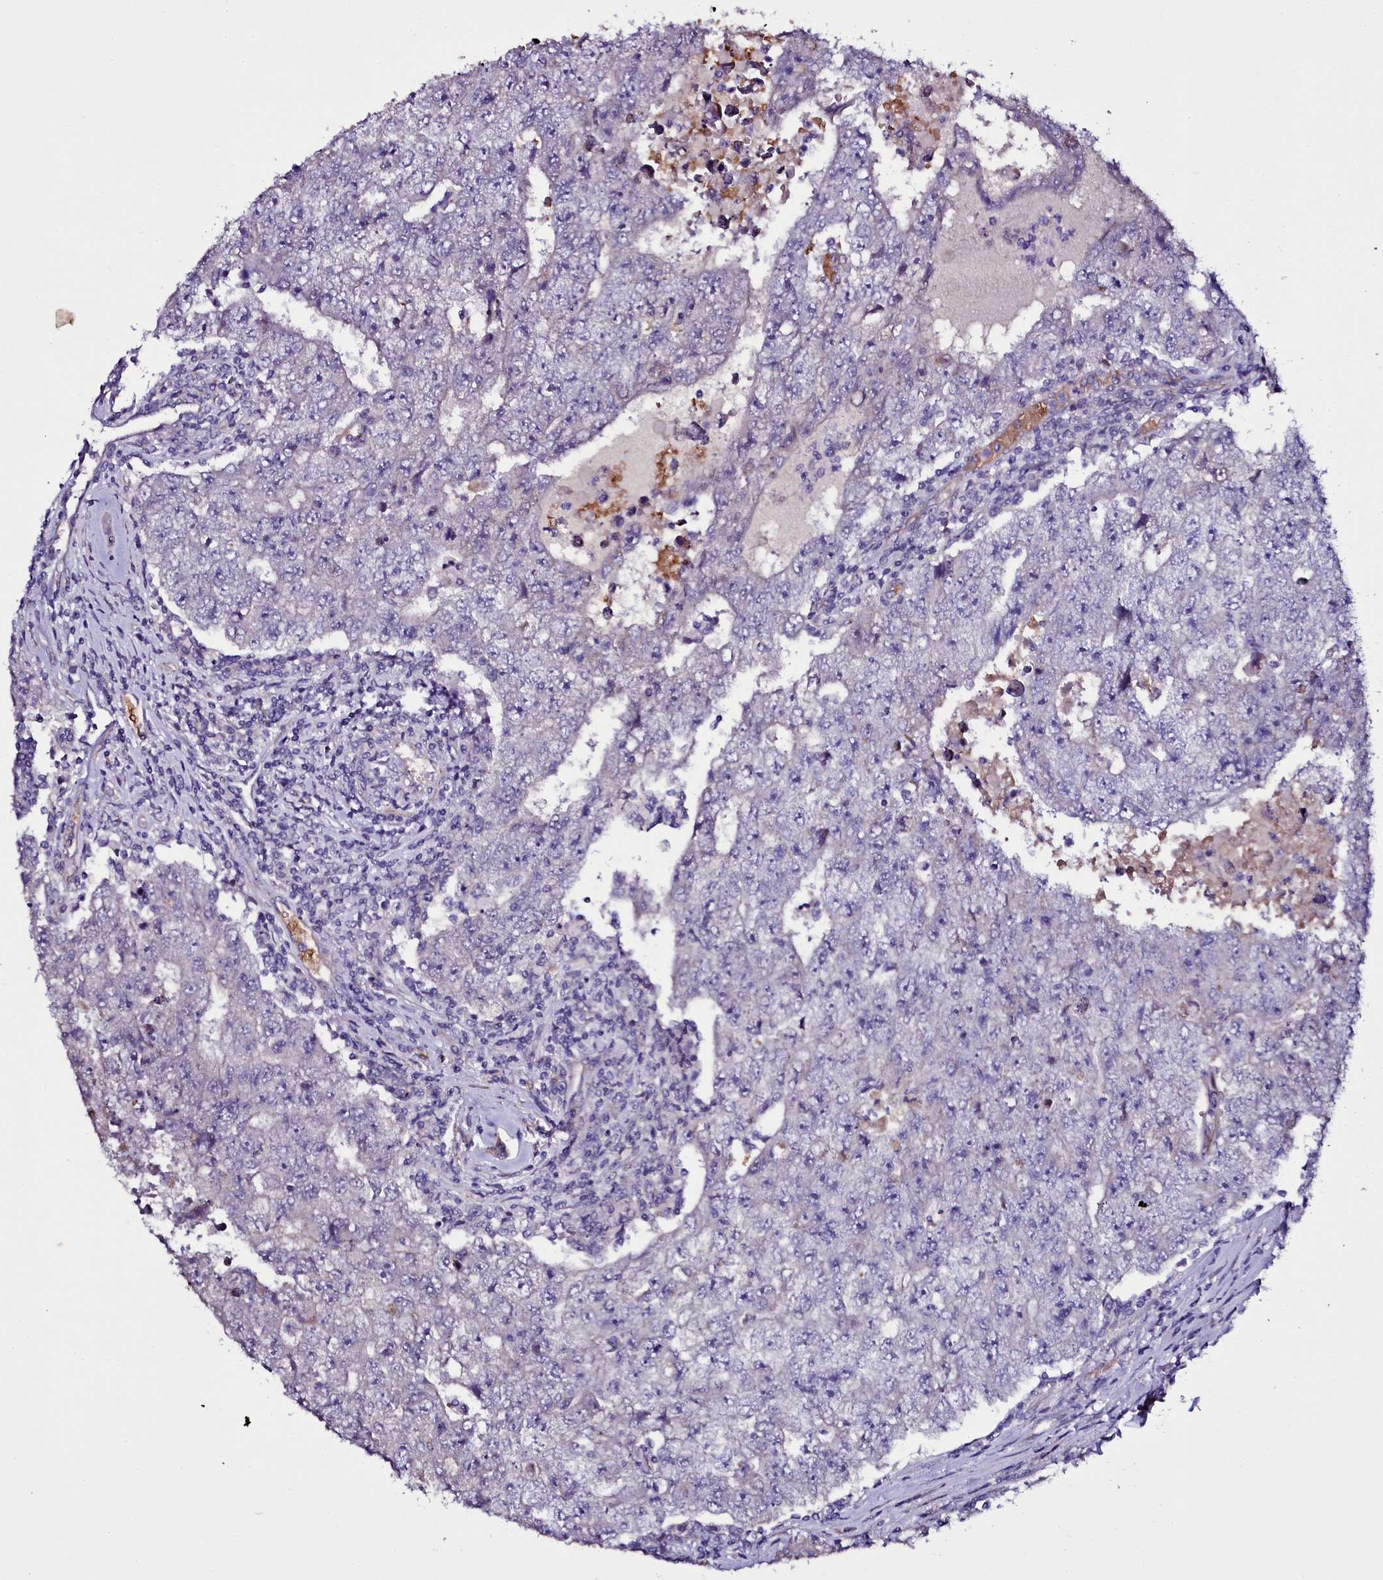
{"staining": {"intensity": "negative", "quantity": "none", "location": "none"}, "tissue": "testis cancer", "cell_type": "Tumor cells", "image_type": "cancer", "snomed": [{"axis": "morphology", "description": "Carcinoma, Embryonal, NOS"}, {"axis": "topography", "description": "Testis"}], "caption": "Testis embryonal carcinoma was stained to show a protein in brown. There is no significant staining in tumor cells.", "gene": "MEX3C", "patient": {"sex": "male", "age": 17}}